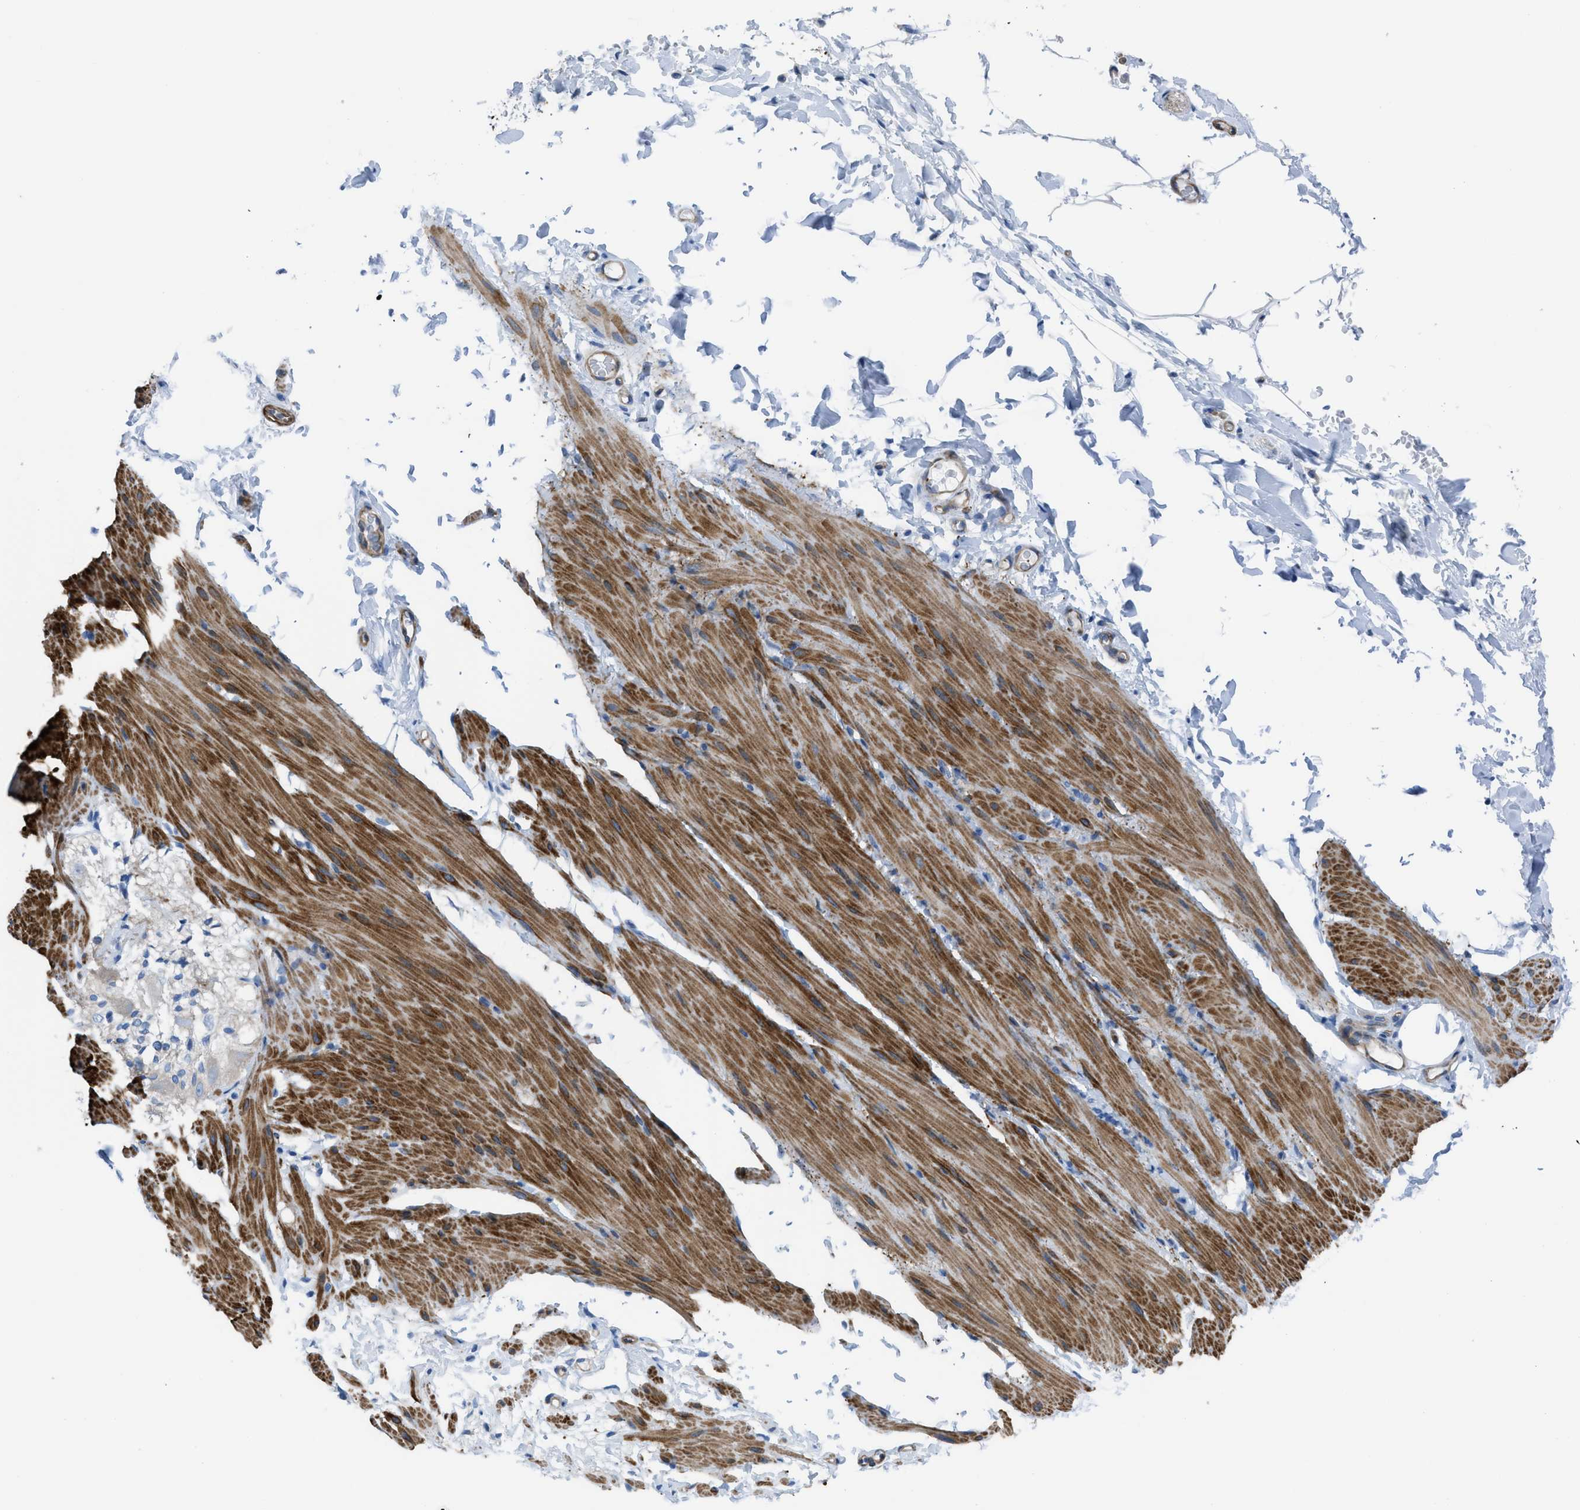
{"staining": {"intensity": "moderate", "quantity": ">75%", "location": "cytoplasmic/membranous"}, "tissue": "smooth muscle", "cell_type": "Smooth muscle cells", "image_type": "normal", "snomed": [{"axis": "morphology", "description": "Normal tissue, NOS"}, {"axis": "topography", "description": "Smooth muscle"}, {"axis": "topography", "description": "Colon"}], "caption": "A histopathology image of human smooth muscle stained for a protein exhibits moderate cytoplasmic/membranous brown staining in smooth muscle cells. The staining was performed using DAB (3,3'-diaminobenzidine), with brown indicating positive protein expression. Nuclei are stained blue with hematoxylin.", "gene": "KCNH7", "patient": {"sex": "male", "age": 67}}